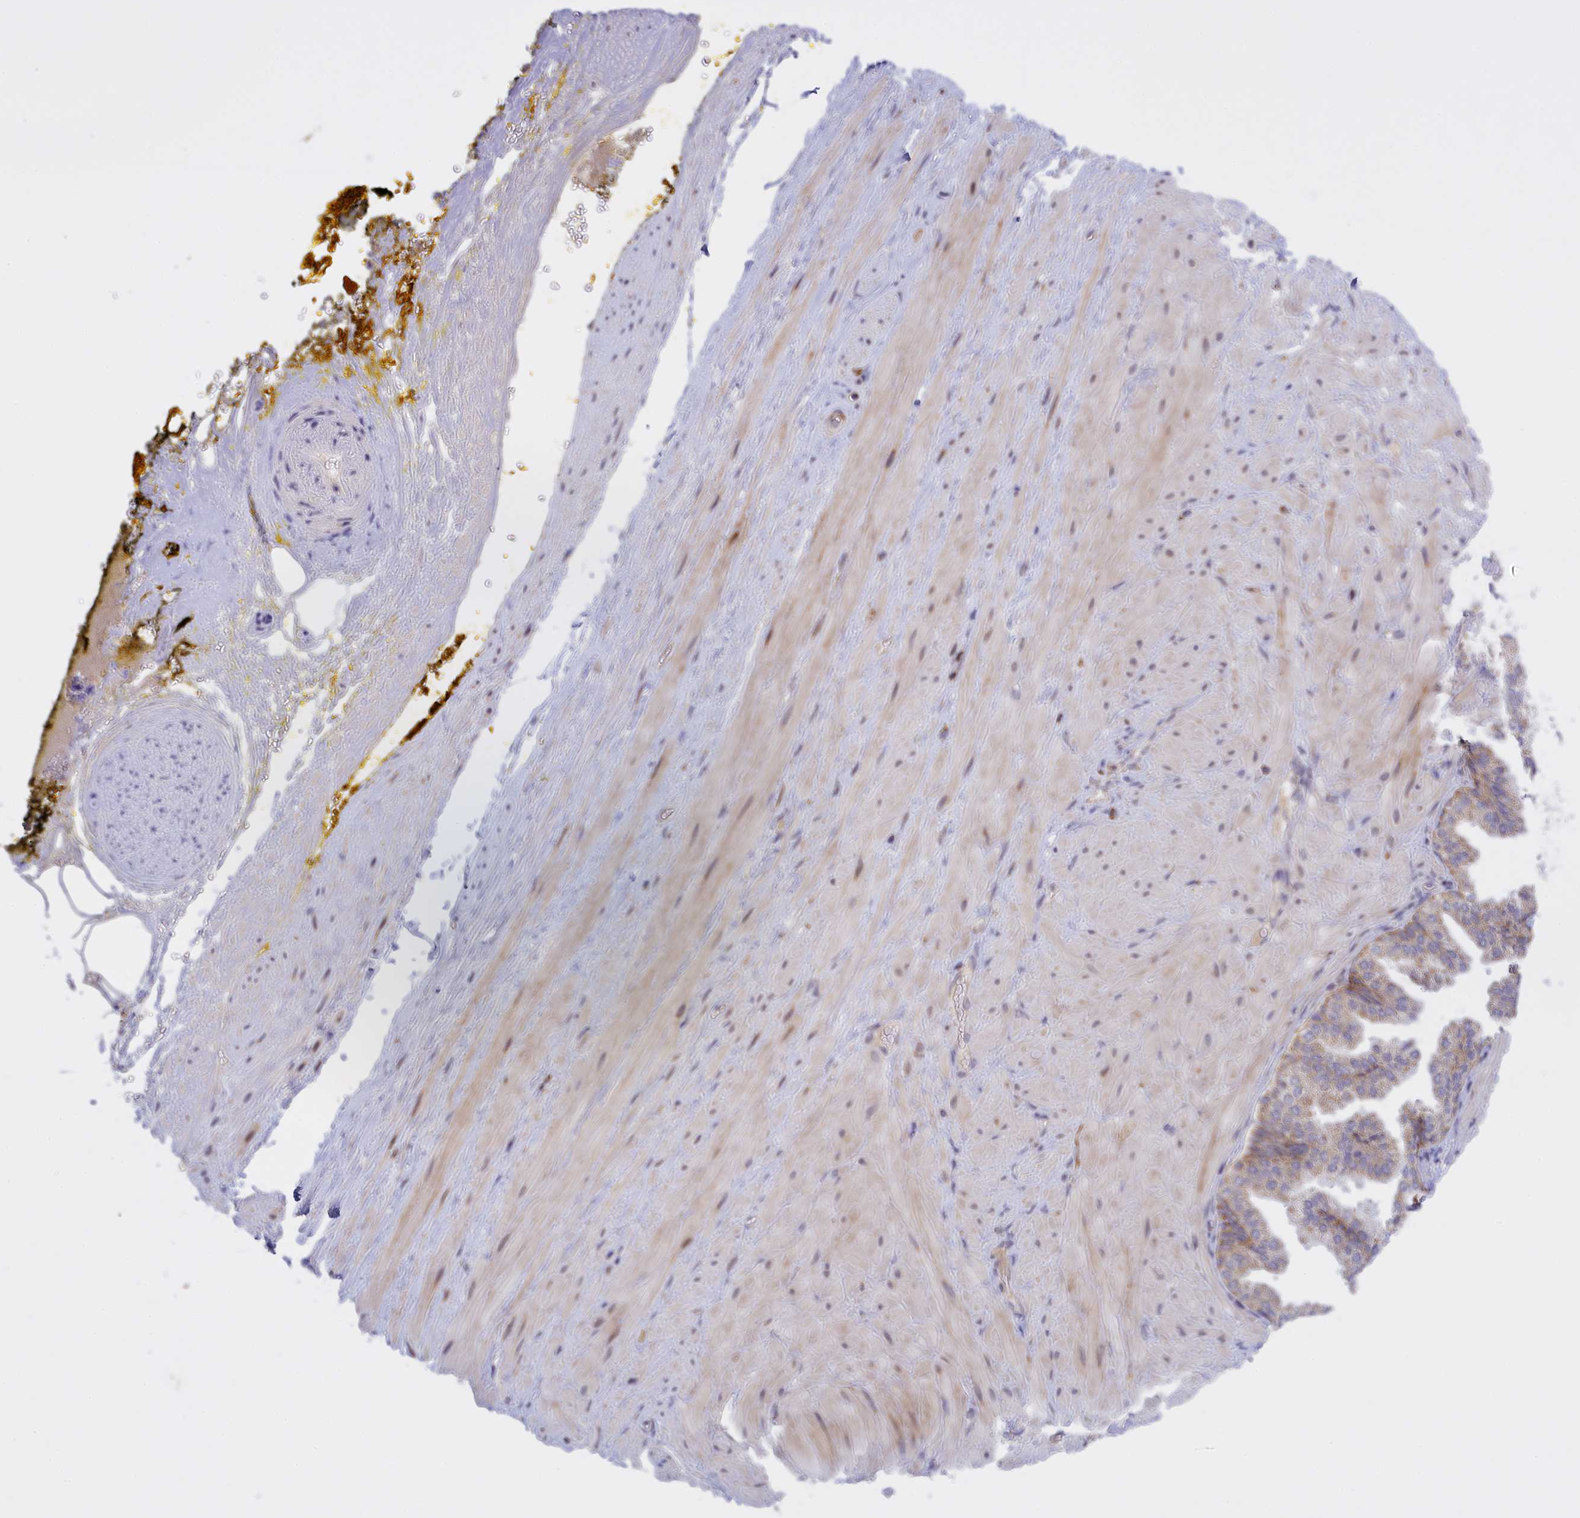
{"staining": {"intensity": "negative", "quantity": "none", "location": "none"}, "tissue": "adipose tissue", "cell_type": "Adipocytes", "image_type": "normal", "snomed": [{"axis": "morphology", "description": "Normal tissue, NOS"}, {"axis": "morphology", "description": "Adenocarcinoma, Low grade"}, {"axis": "topography", "description": "Prostate"}, {"axis": "topography", "description": "Peripheral nerve tissue"}], "caption": "Adipose tissue stained for a protein using immunohistochemistry shows no positivity adipocytes.", "gene": "FAM149B1", "patient": {"sex": "male", "age": 63}}